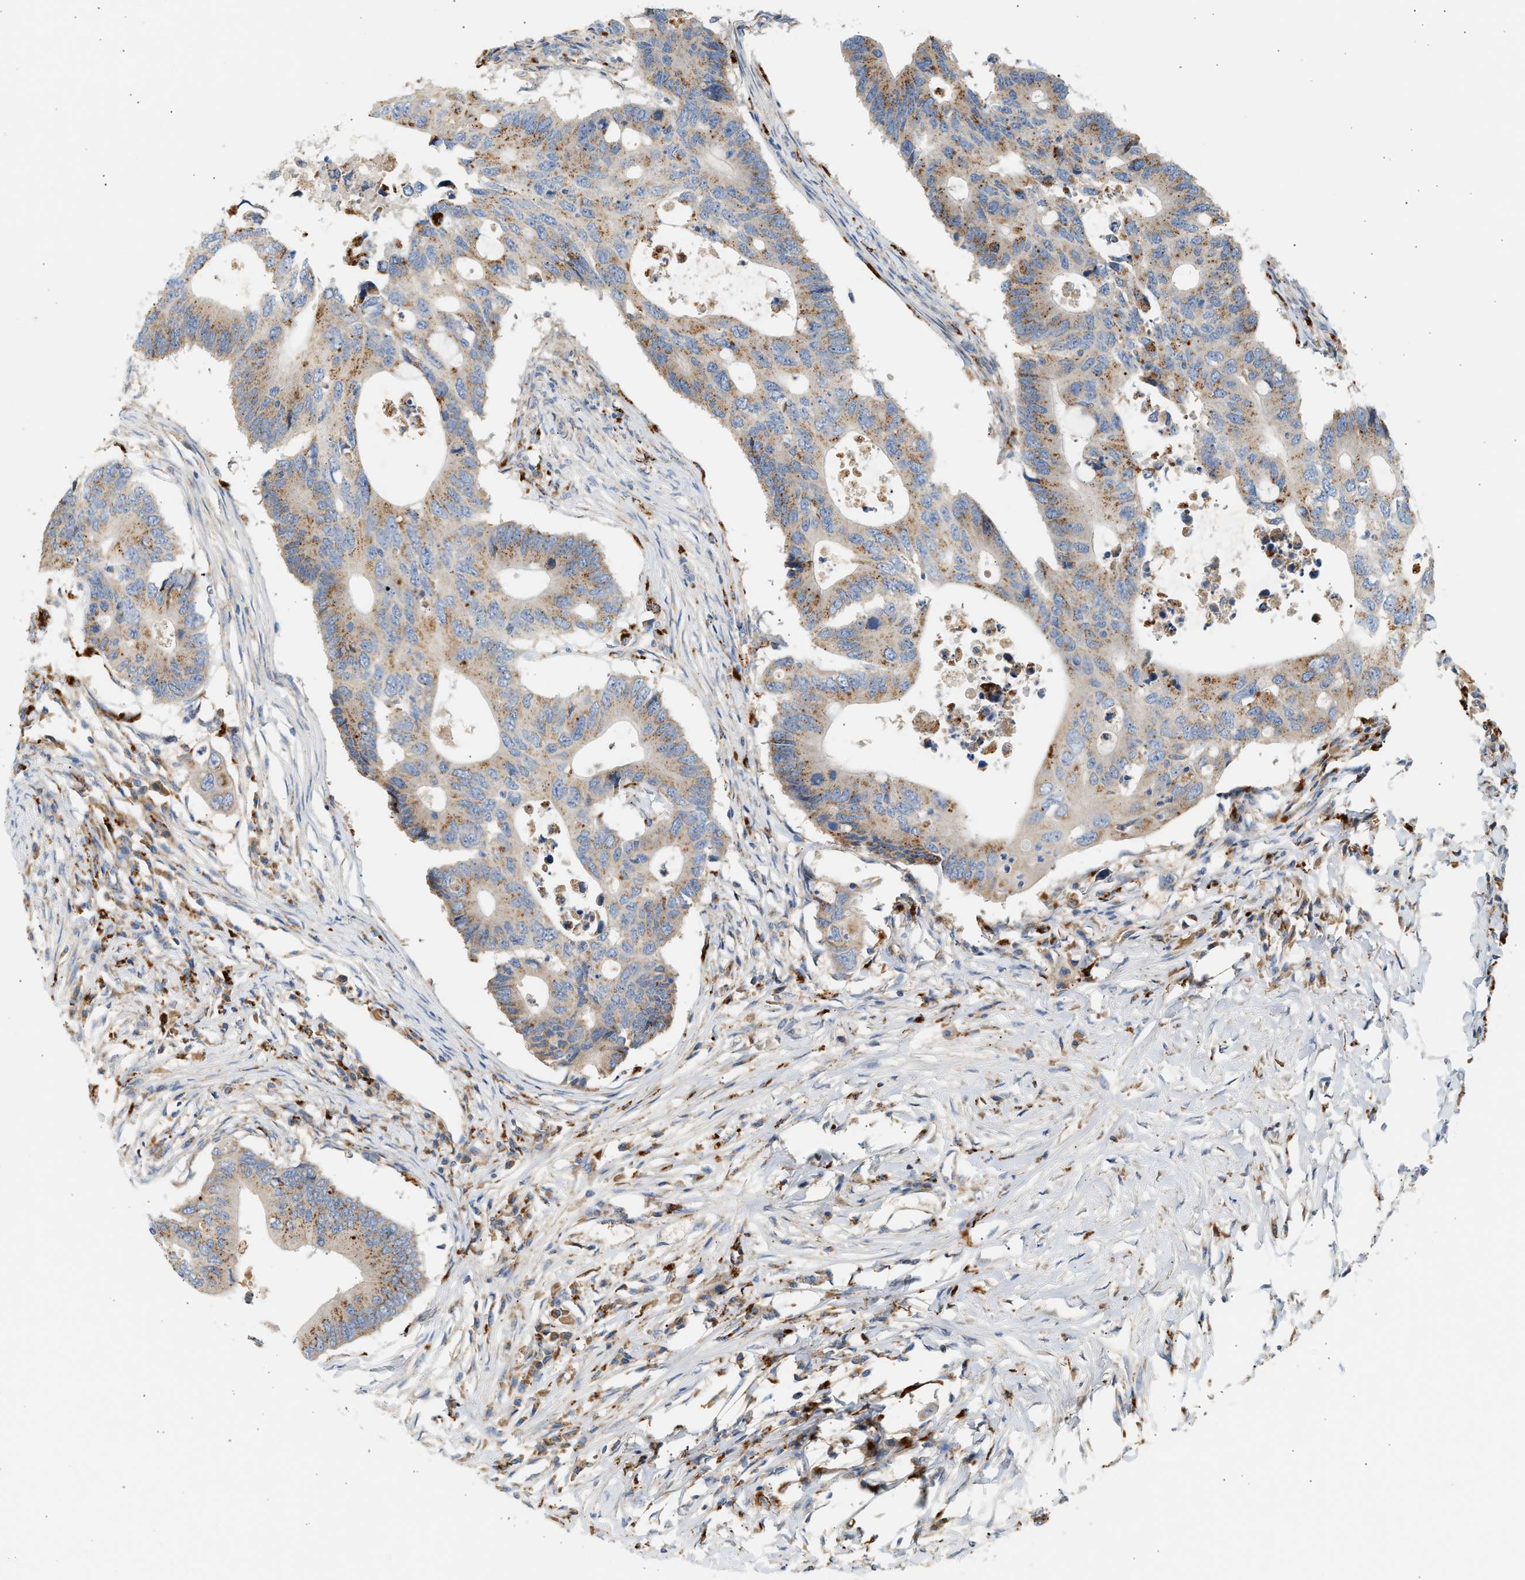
{"staining": {"intensity": "moderate", "quantity": ">75%", "location": "cytoplasmic/membranous"}, "tissue": "colorectal cancer", "cell_type": "Tumor cells", "image_type": "cancer", "snomed": [{"axis": "morphology", "description": "Adenocarcinoma, NOS"}, {"axis": "topography", "description": "Colon"}], "caption": "Colorectal cancer tissue demonstrates moderate cytoplasmic/membranous staining in approximately >75% of tumor cells", "gene": "ENTHD1", "patient": {"sex": "male", "age": 71}}